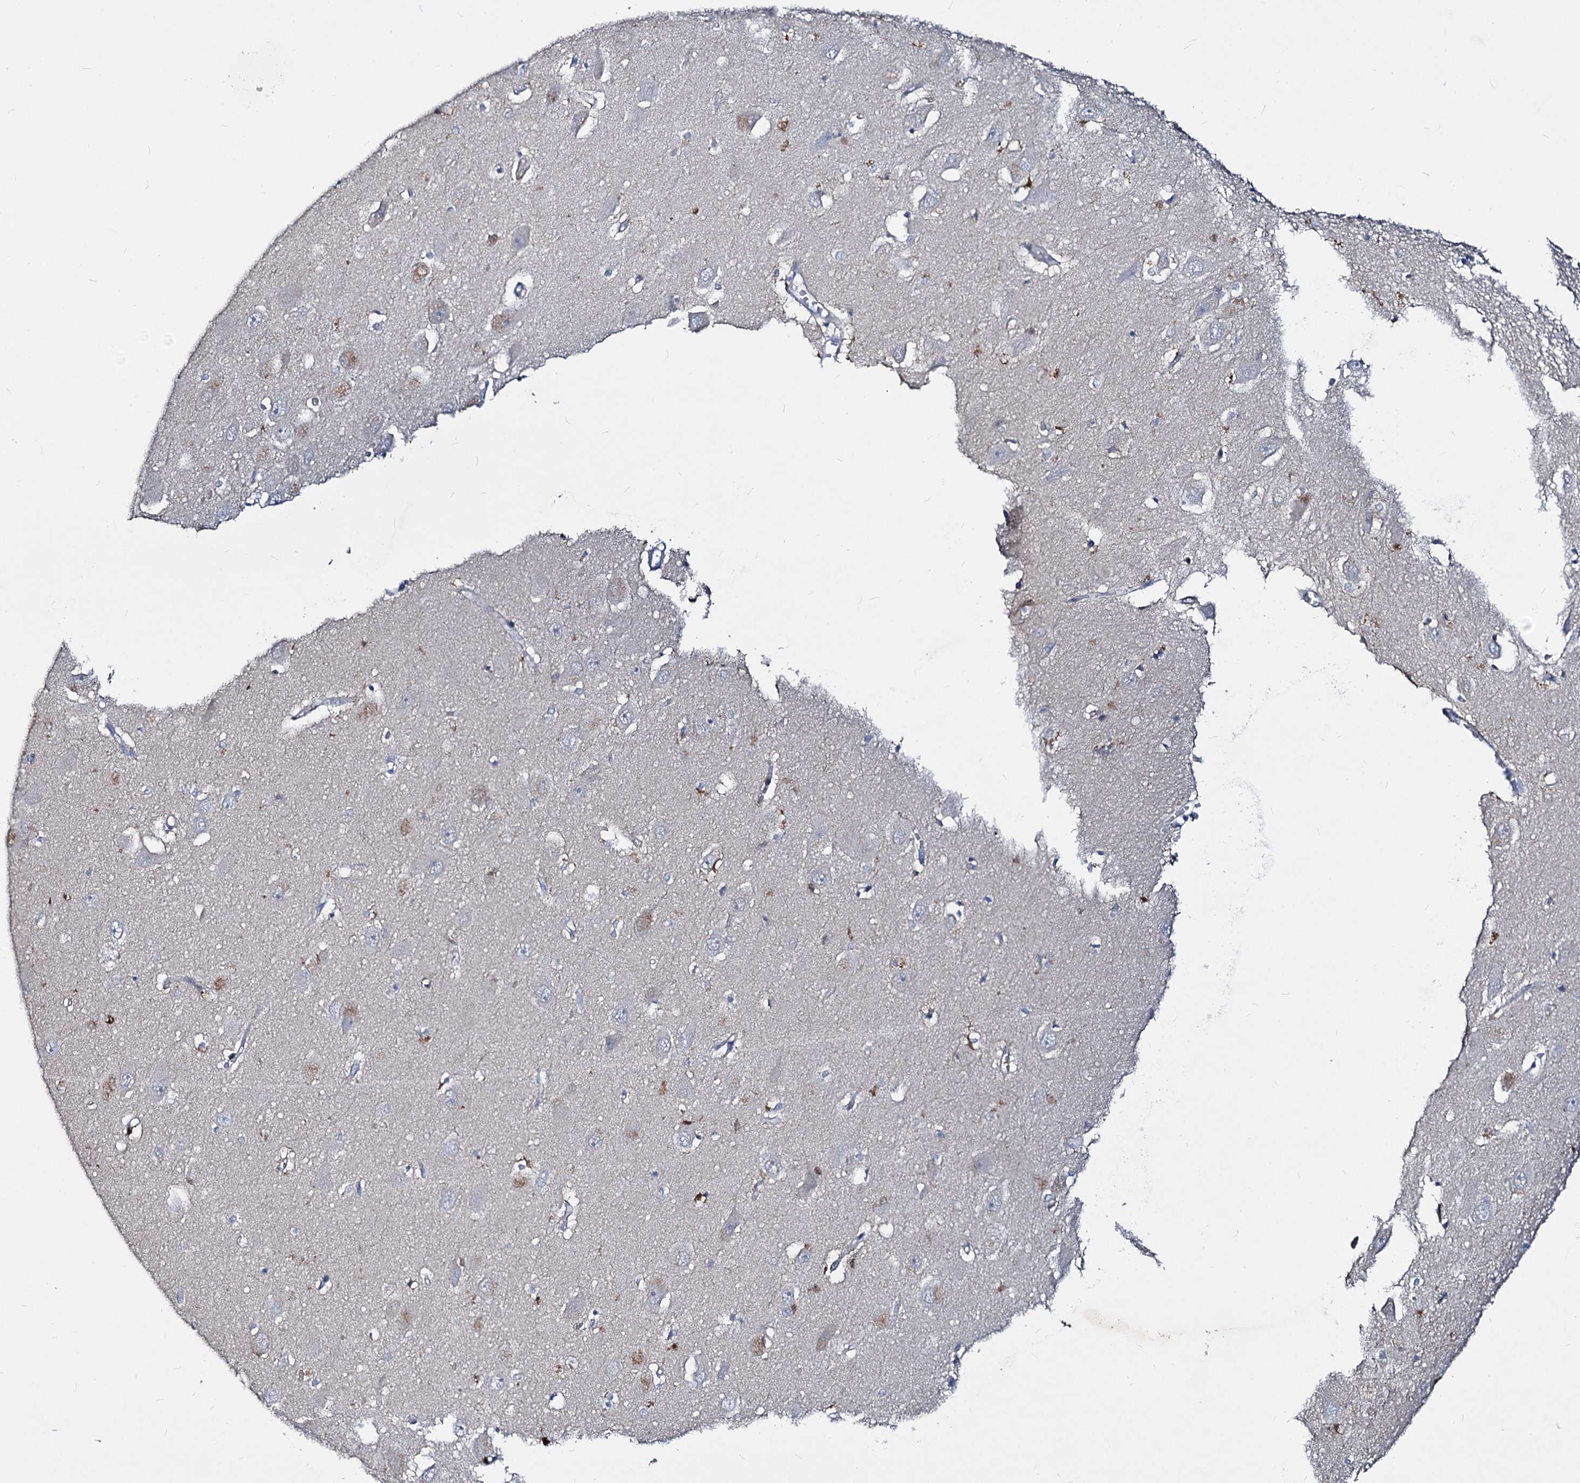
{"staining": {"intensity": "negative", "quantity": "none", "location": "none"}, "tissue": "hippocampus", "cell_type": "Glial cells", "image_type": "normal", "snomed": [{"axis": "morphology", "description": "Normal tissue, NOS"}, {"axis": "topography", "description": "Hippocampus"}], "caption": "High magnification brightfield microscopy of normal hippocampus stained with DAB (3,3'-diaminobenzidine) (brown) and counterstained with hematoxylin (blue): glial cells show no significant positivity.", "gene": "ACY3", "patient": {"sex": "female", "age": 64}}